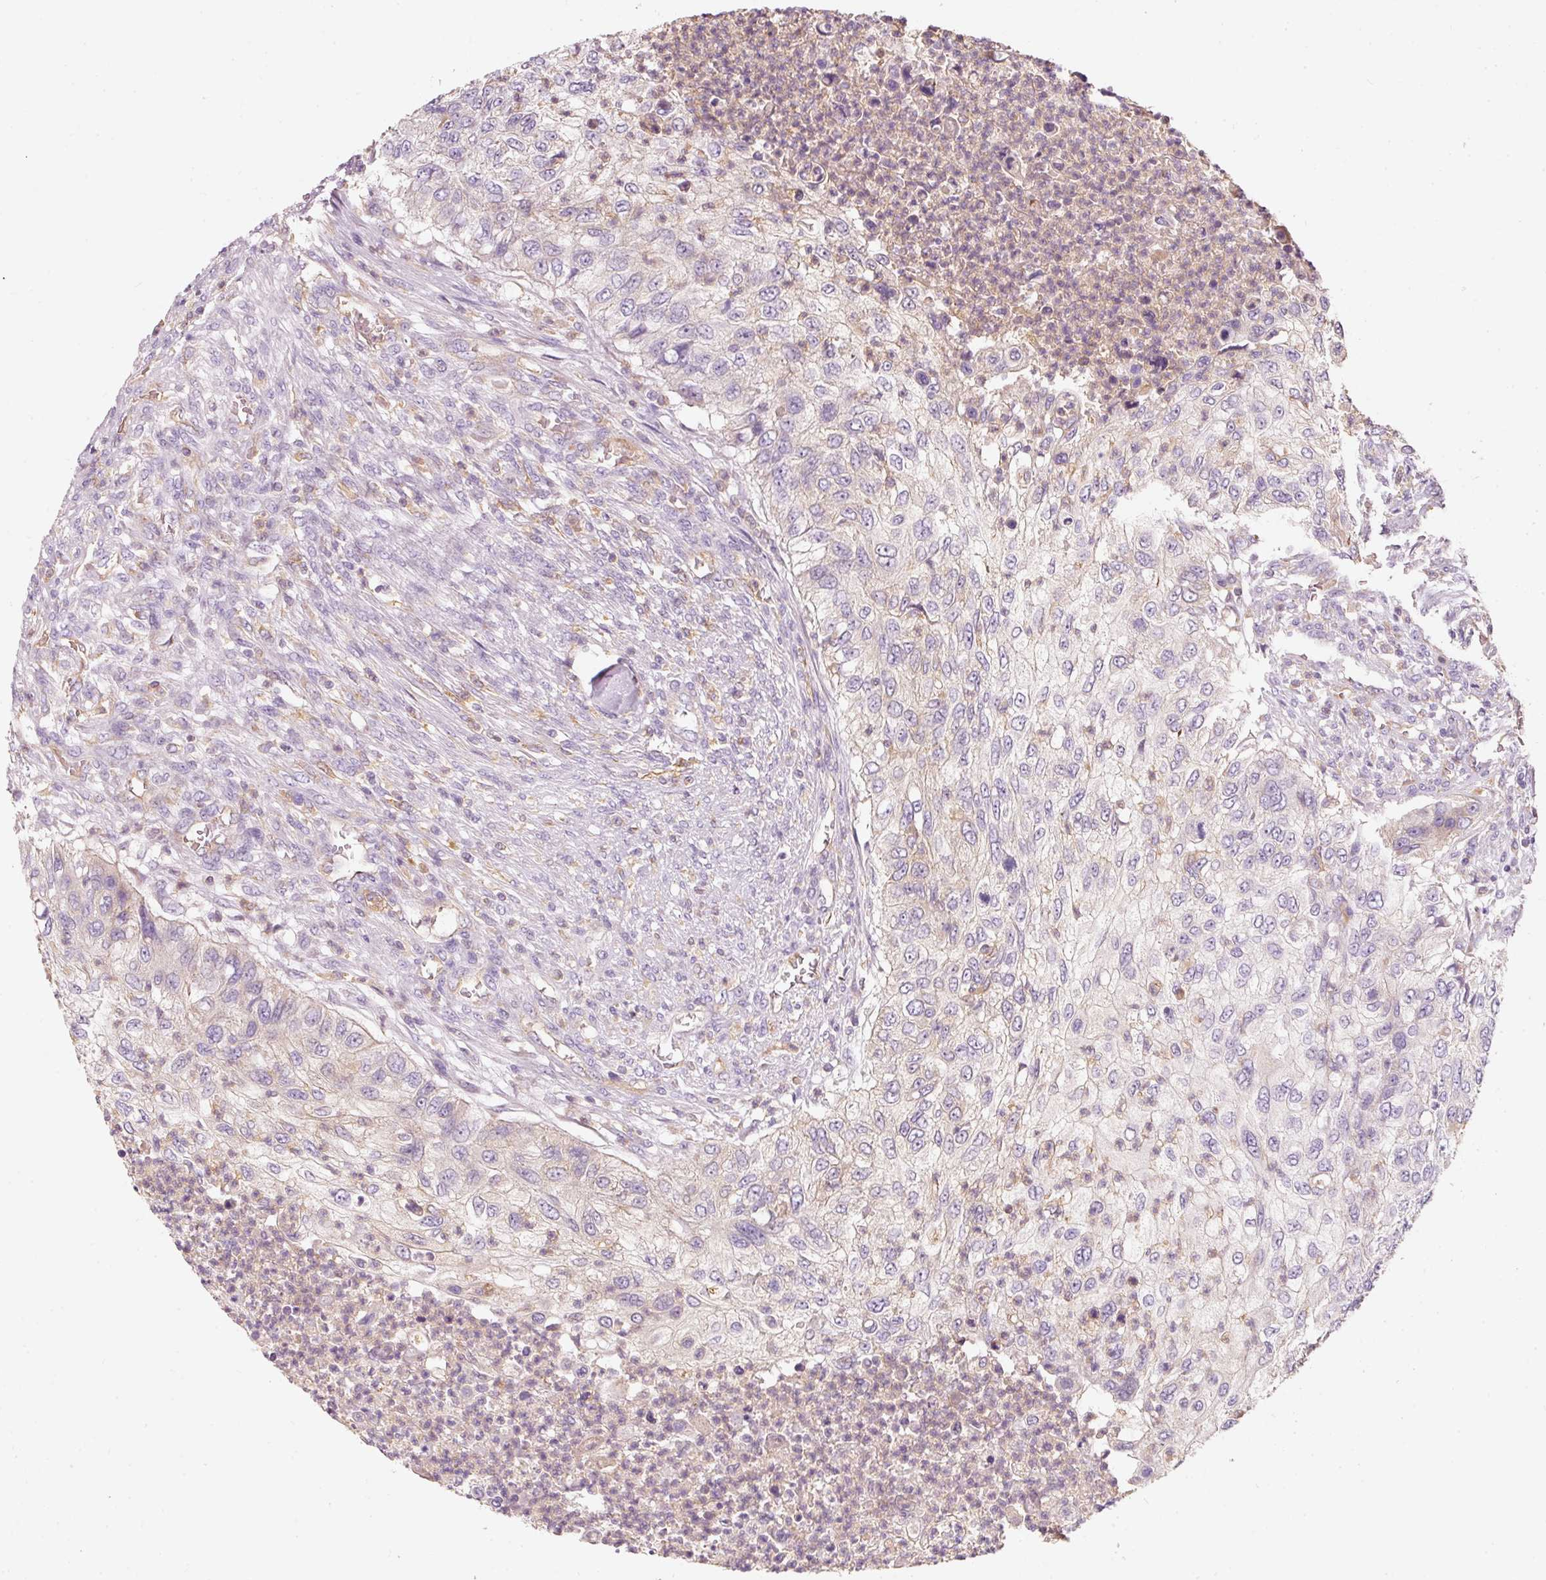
{"staining": {"intensity": "negative", "quantity": "none", "location": "none"}, "tissue": "urothelial cancer", "cell_type": "Tumor cells", "image_type": "cancer", "snomed": [{"axis": "morphology", "description": "Urothelial carcinoma, High grade"}, {"axis": "topography", "description": "Urinary bladder"}], "caption": "Urothelial cancer was stained to show a protein in brown. There is no significant expression in tumor cells.", "gene": "IQGAP2", "patient": {"sex": "female", "age": 60}}